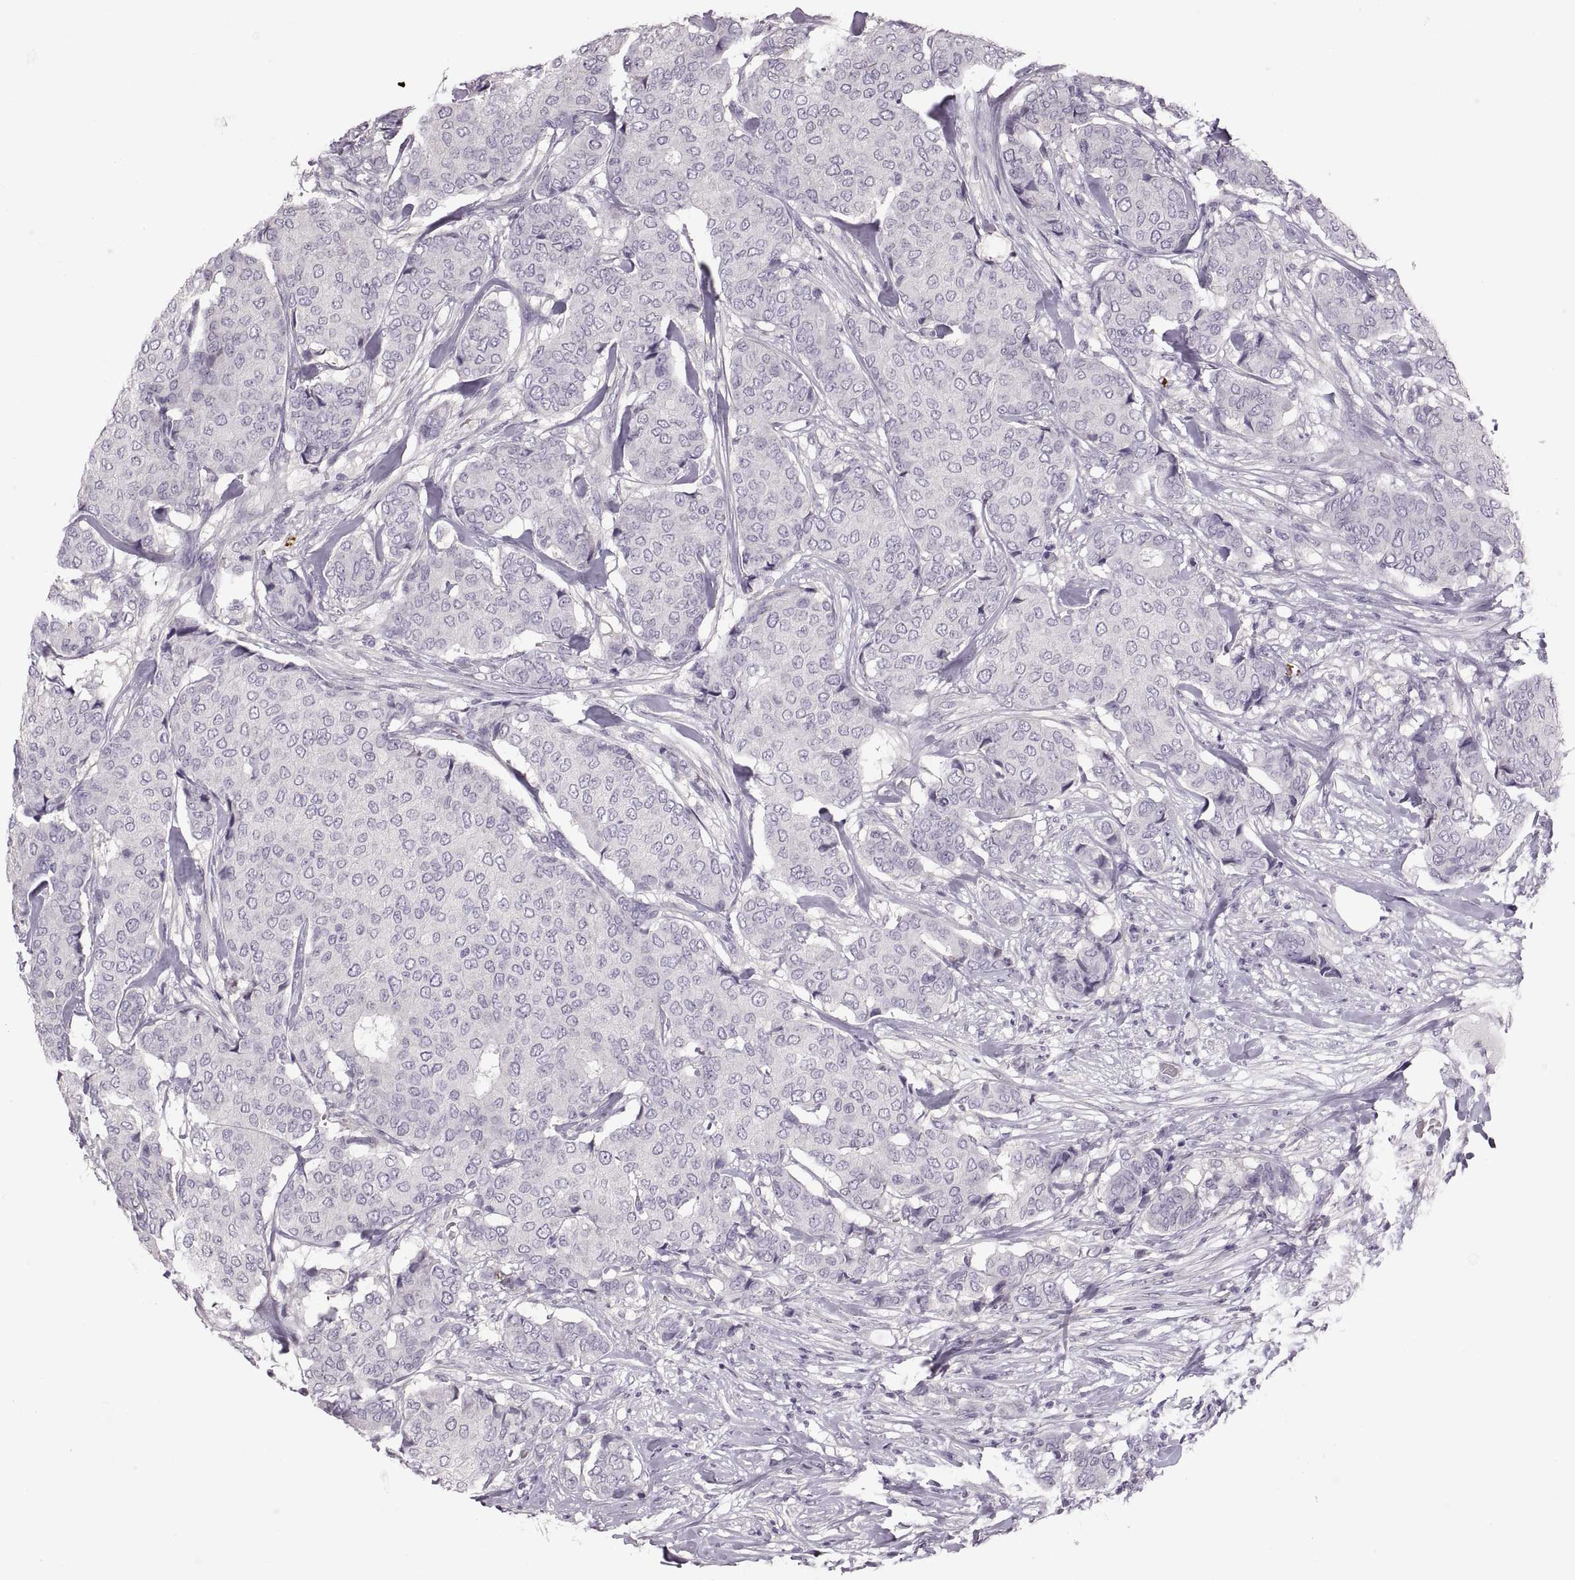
{"staining": {"intensity": "negative", "quantity": "none", "location": "none"}, "tissue": "breast cancer", "cell_type": "Tumor cells", "image_type": "cancer", "snomed": [{"axis": "morphology", "description": "Duct carcinoma"}, {"axis": "topography", "description": "Breast"}], "caption": "High power microscopy photomicrograph of an immunohistochemistry image of infiltrating ductal carcinoma (breast), revealing no significant positivity in tumor cells.", "gene": "WFDC8", "patient": {"sex": "female", "age": 75}}